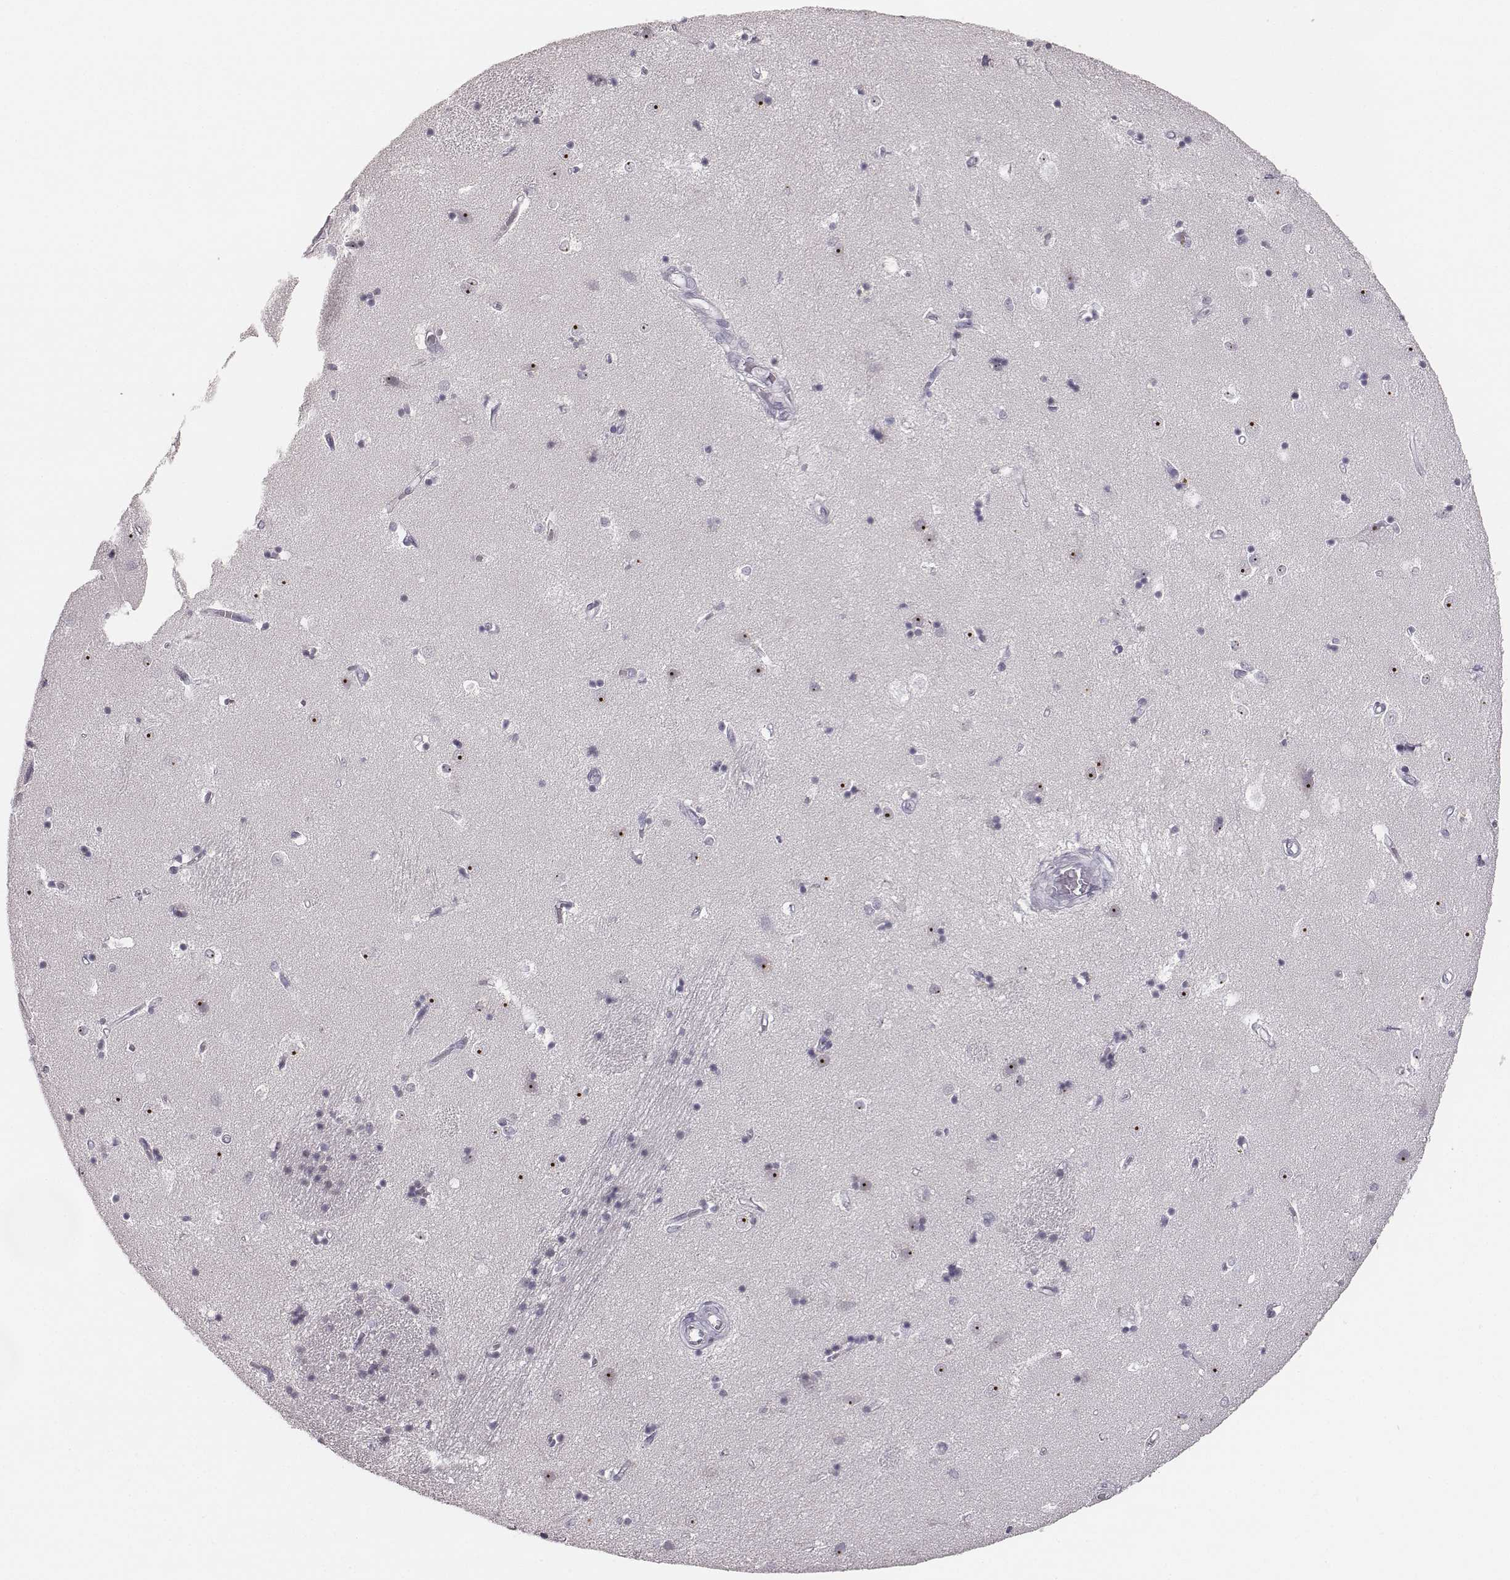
{"staining": {"intensity": "negative", "quantity": "none", "location": "none"}, "tissue": "caudate", "cell_type": "Glial cells", "image_type": "normal", "snomed": [{"axis": "morphology", "description": "Normal tissue, NOS"}, {"axis": "topography", "description": "Lateral ventricle wall"}], "caption": "IHC histopathology image of benign caudate: human caudate stained with DAB demonstrates no significant protein positivity in glial cells.", "gene": "NIFK", "patient": {"sex": "male", "age": 54}}